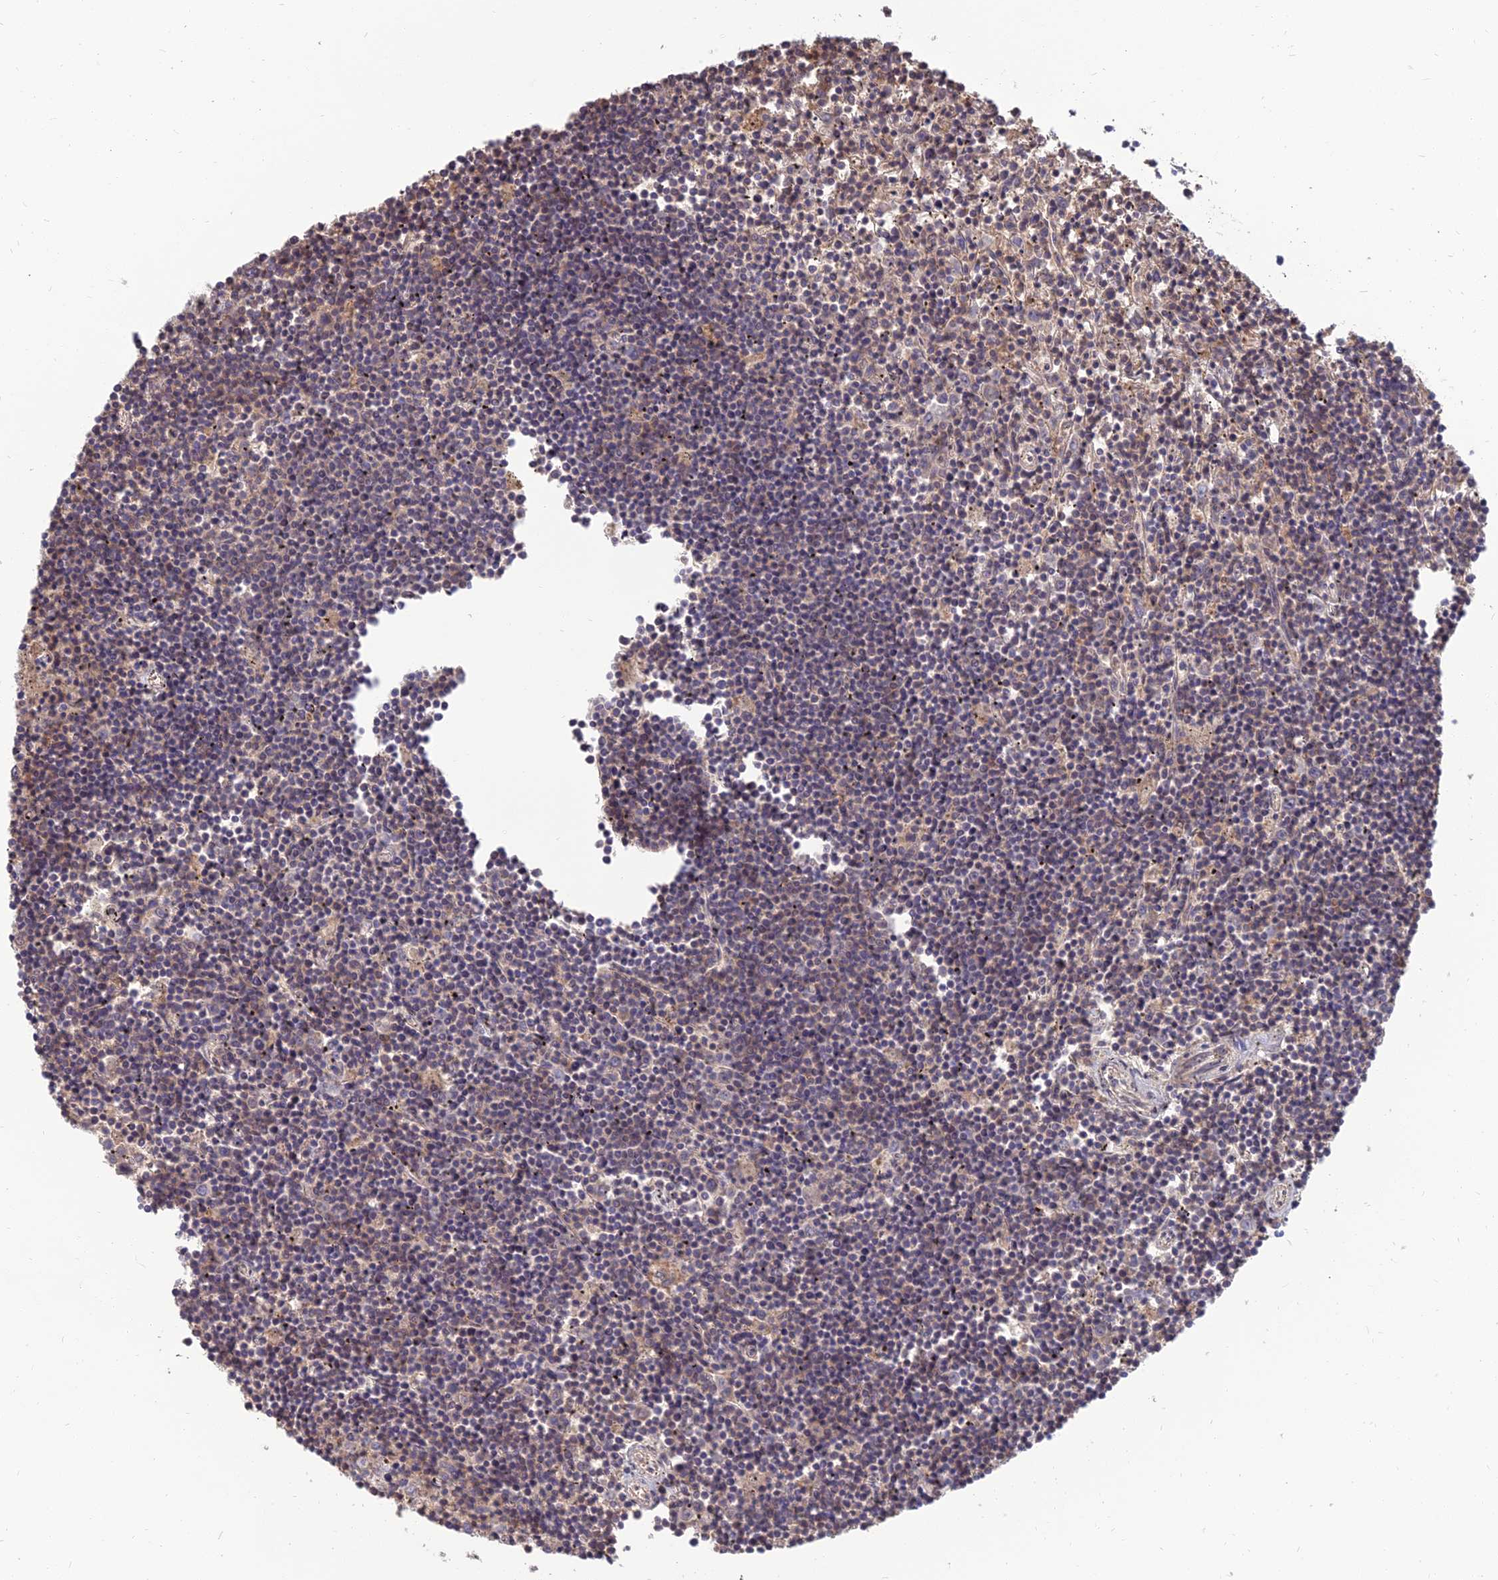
{"staining": {"intensity": "negative", "quantity": "none", "location": "none"}, "tissue": "lymphoma", "cell_type": "Tumor cells", "image_type": "cancer", "snomed": [{"axis": "morphology", "description": "Malignant lymphoma, non-Hodgkin's type, Low grade"}, {"axis": "topography", "description": "Spleen"}], "caption": "Tumor cells are negative for brown protein staining in lymphoma.", "gene": "OPA3", "patient": {"sex": "male", "age": 76}}